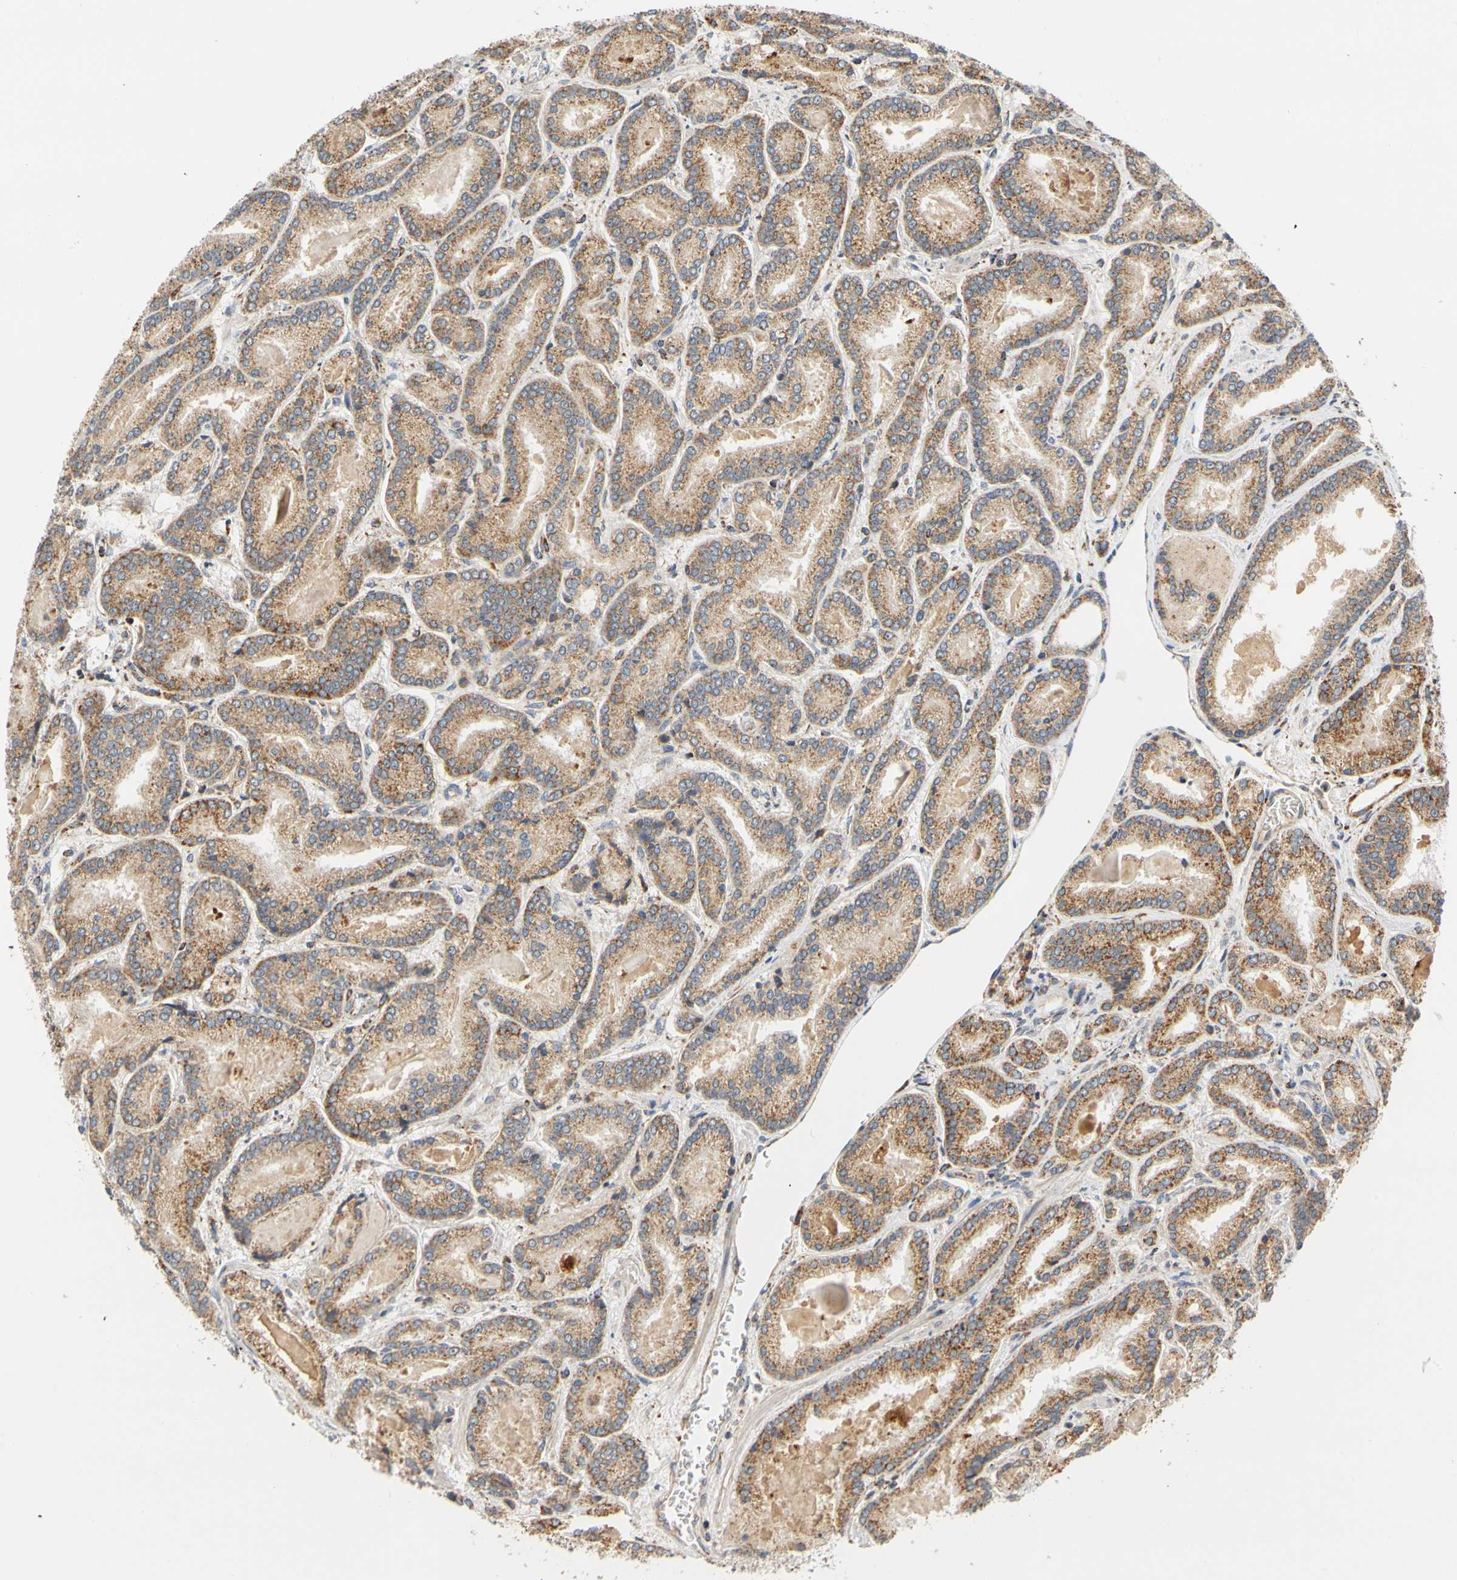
{"staining": {"intensity": "moderate", "quantity": ">75%", "location": "cytoplasmic/membranous"}, "tissue": "prostate cancer", "cell_type": "Tumor cells", "image_type": "cancer", "snomed": [{"axis": "morphology", "description": "Adenocarcinoma, Low grade"}, {"axis": "topography", "description": "Prostate"}], "caption": "IHC (DAB (3,3'-diaminobenzidine)) staining of human prostate cancer (adenocarcinoma (low-grade)) exhibits moderate cytoplasmic/membranous protein expression in about >75% of tumor cells.", "gene": "SFXN3", "patient": {"sex": "male", "age": 59}}